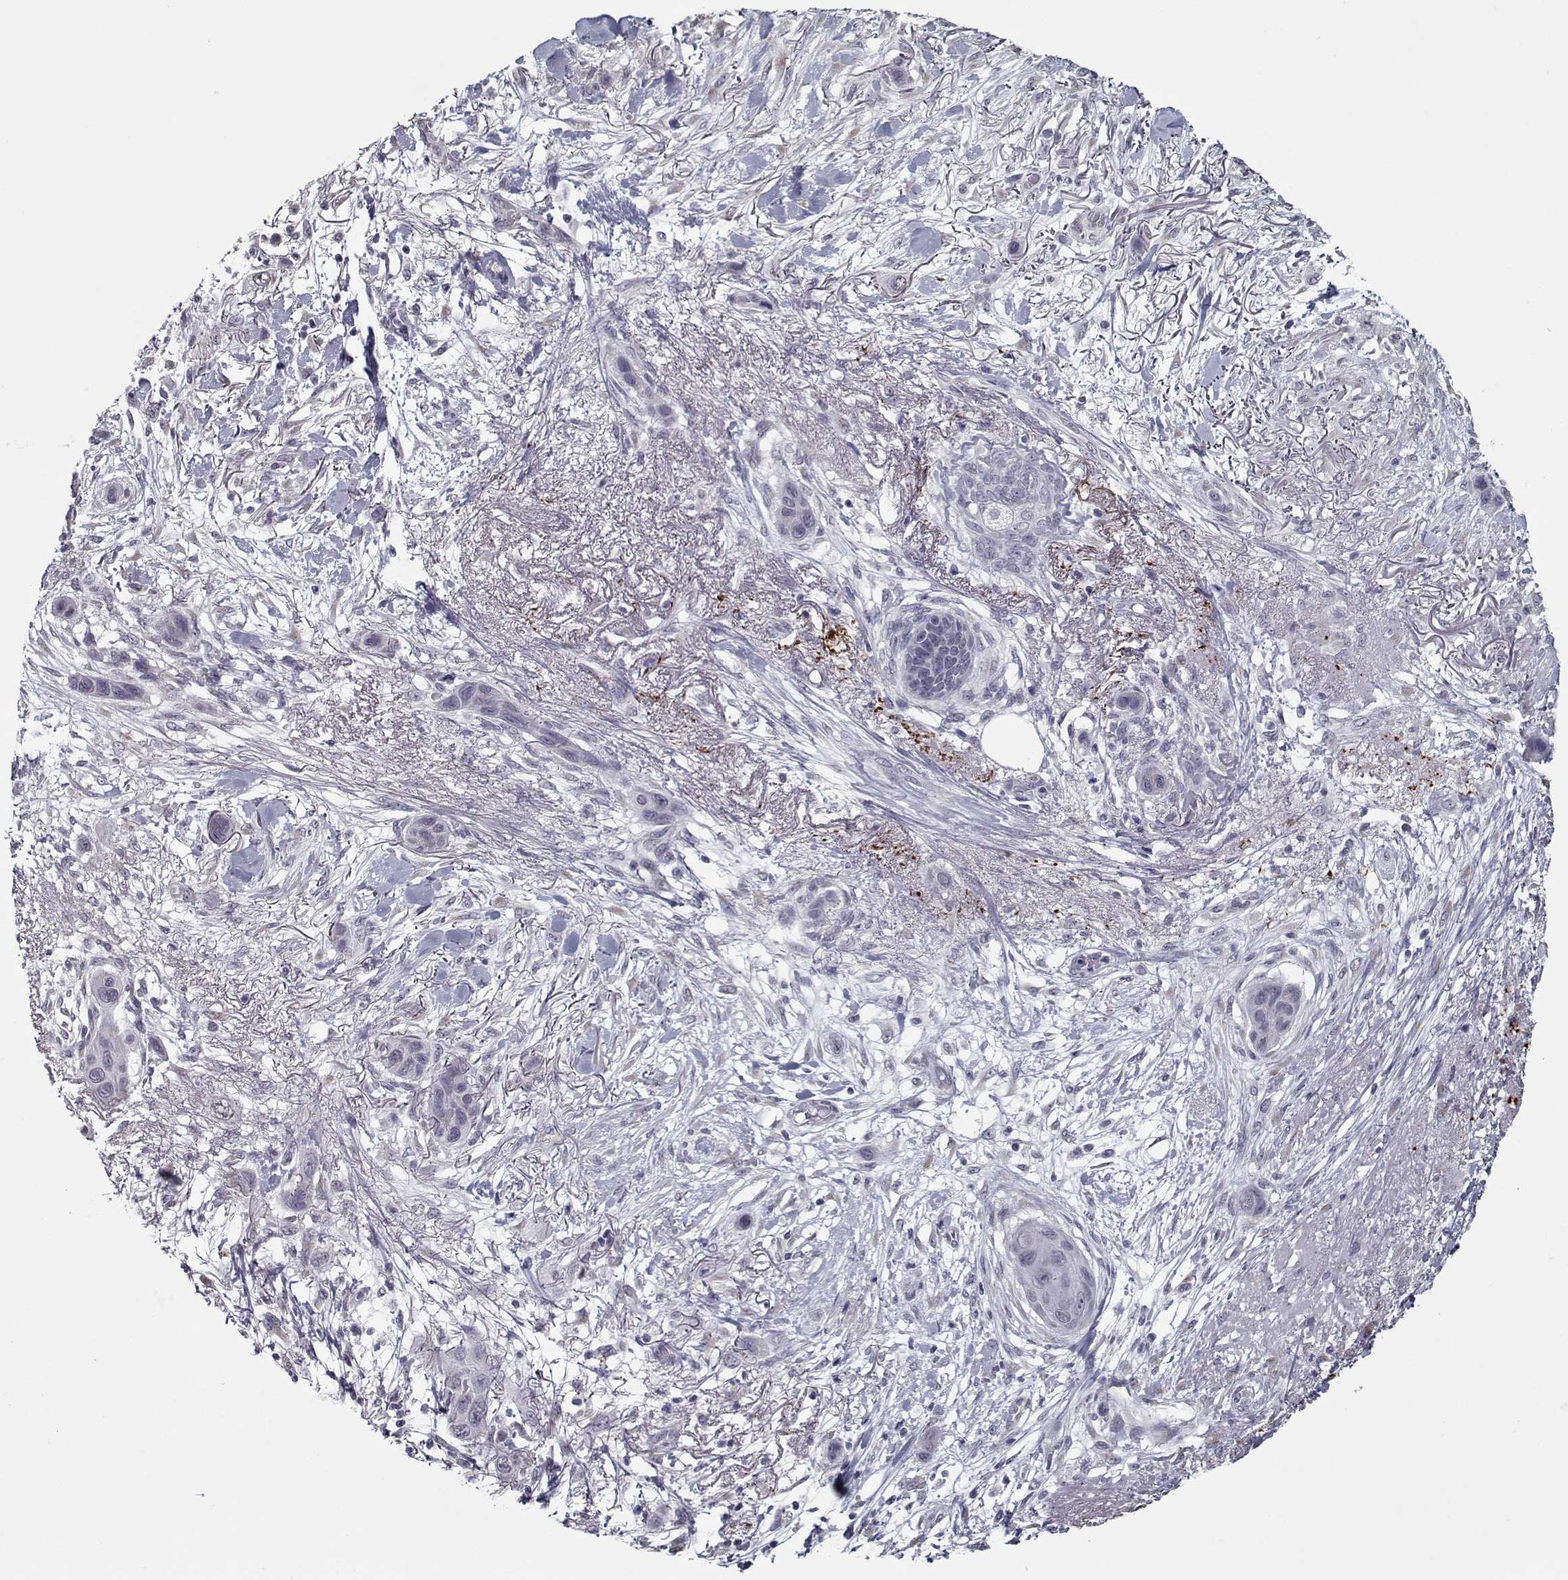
{"staining": {"intensity": "negative", "quantity": "none", "location": "none"}, "tissue": "skin cancer", "cell_type": "Tumor cells", "image_type": "cancer", "snomed": [{"axis": "morphology", "description": "Squamous cell carcinoma, NOS"}, {"axis": "topography", "description": "Skin"}], "caption": "The IHC micrograph has no significant staining in tumor cells of skin cancer tissue. (DAB immunohistochemistry (IHC) visualized using brightfield microscopy, high magnification).", "gene": "SEC16B", "patient": {"sex": "male", "age": 79}}